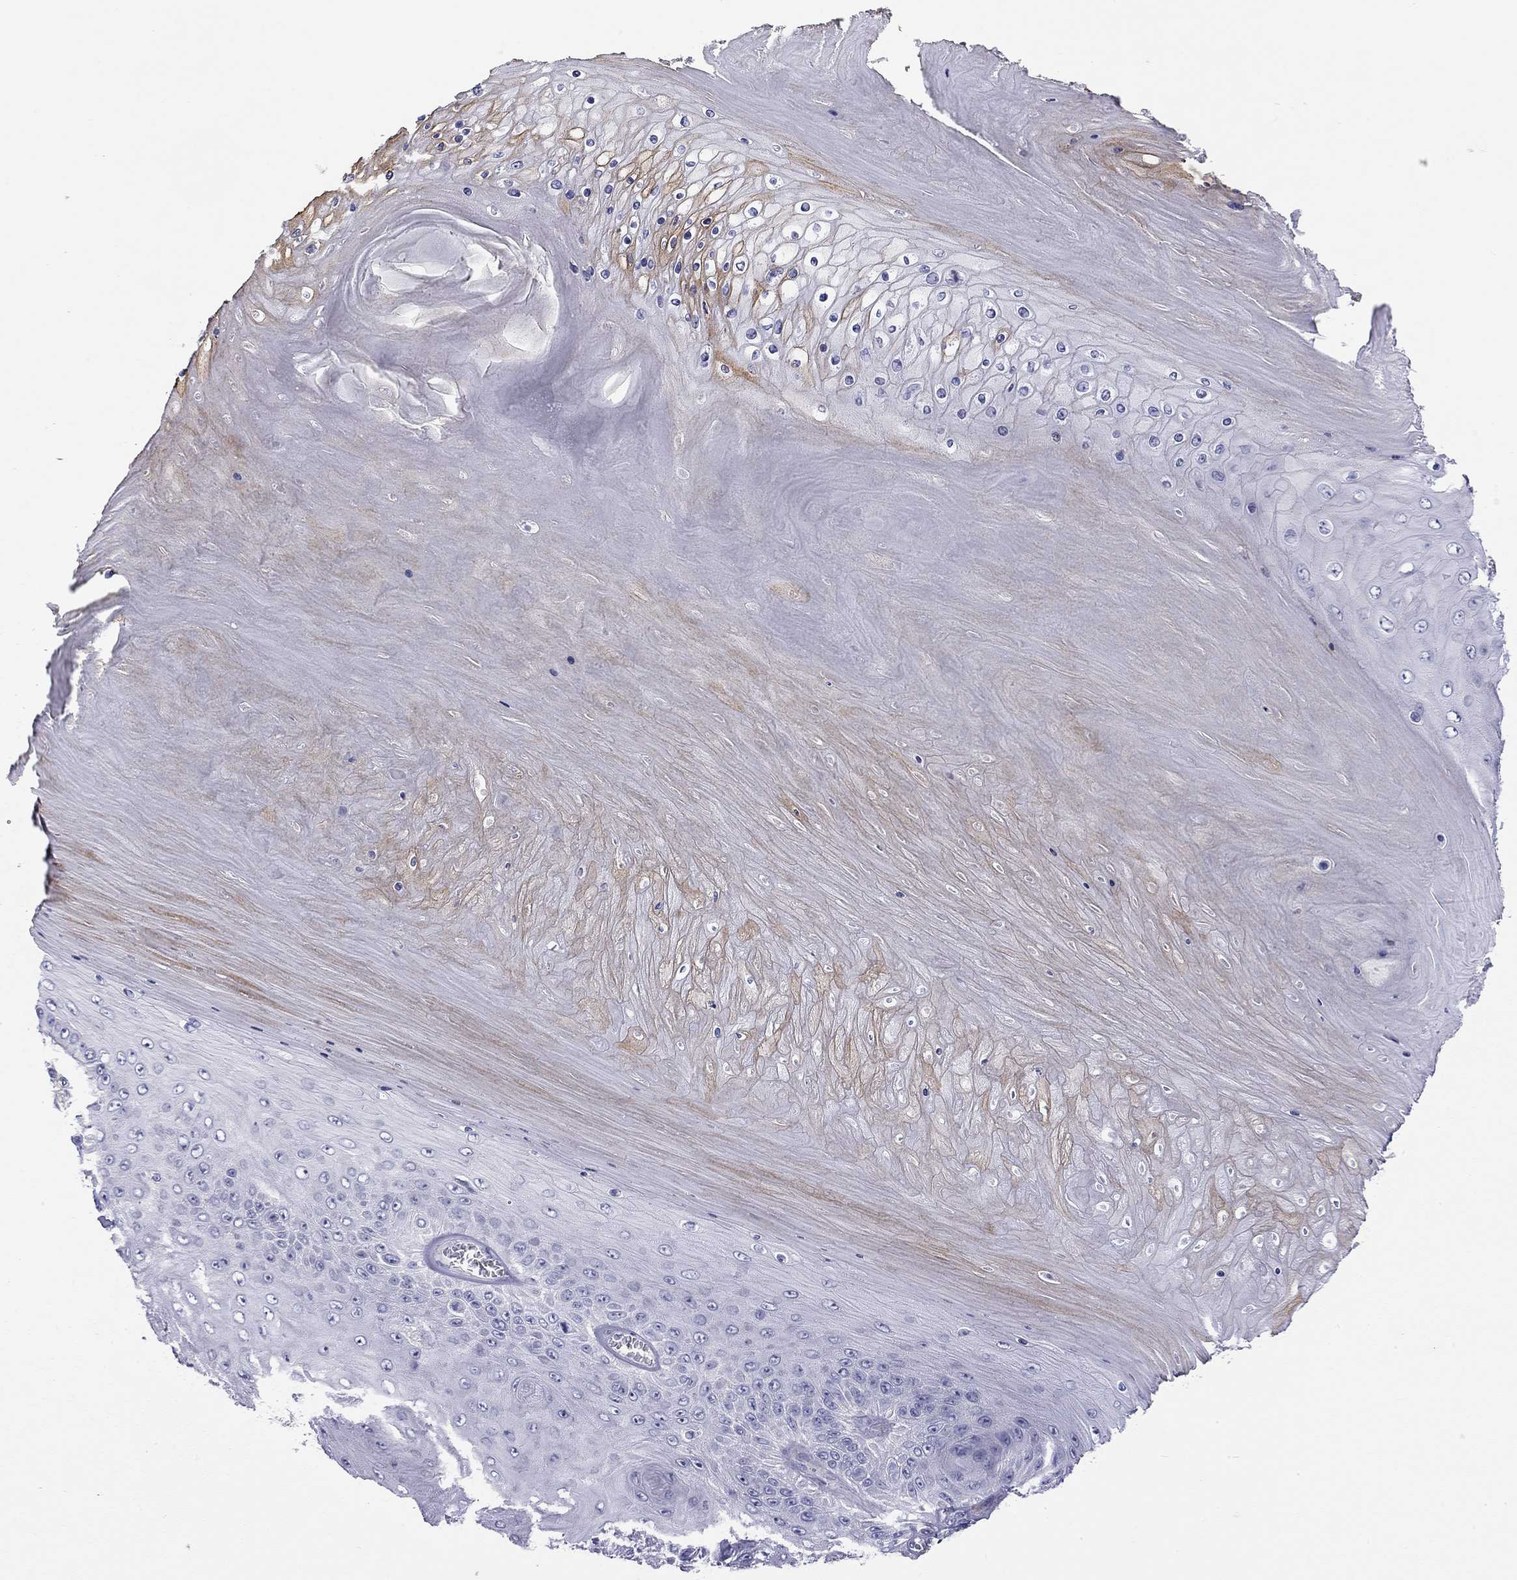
{"staining": {"intensity": "strong", "quantity": "<25%", "location": "cytoplasmic/membranous"}, "tissue": "skin cancer", "cell_type": "Tumor cells", "image_type": "cancer", "snomed": [{"axis": "morphology", "description": "Squamous cell carcinoma, NOS"}, {"axis": "topography", "description": "Skin"}], "caption": "Brown immunohistochemical staining in skin squamous cell carcinoma demonstrates strong cytoplasmic/membranous positivity in approximately <25% of tumor cells. The protein is stained brown, and the nuclei are stained in blue (DAB IHC with brightfield microscopy, high magnification).", "gene": "RTL1", "patient": {"sex": "male", "age": 62}}